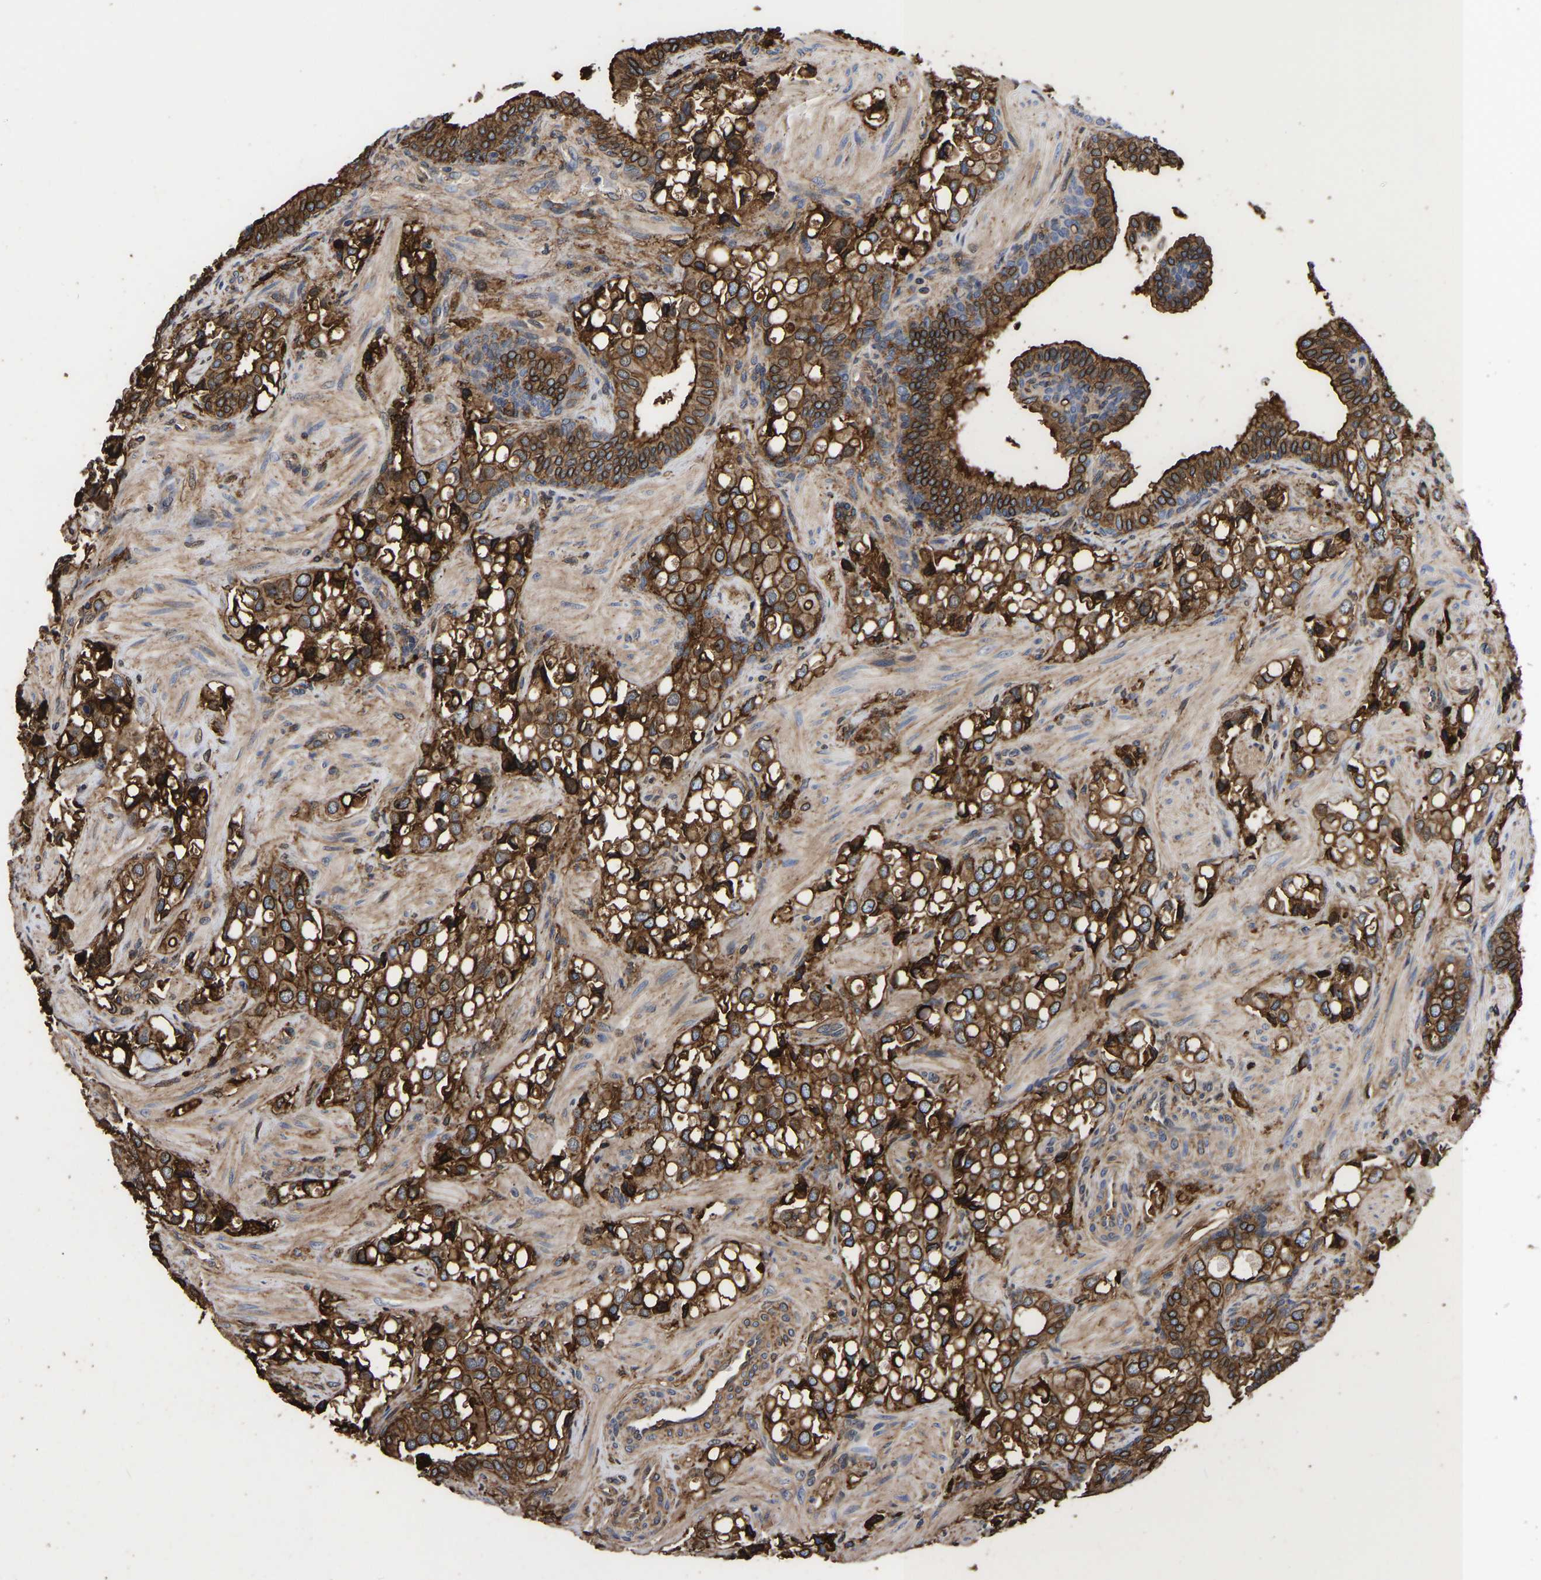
{"staining": {"intensity": "strong", "quantity": ">75%", "location": "cytoplasmic/membranous,nuclear"}, "tissue": "prostate cancer", "cell_type": "Tumor cells", "image_type": "cancer", "snomed": [{"axis": "morphology", "description": "Adenocarcinoma, High grade"}, {"axis": "topography", "description": "Prostate"}], "caption": "Human adenocarcinoma (high-grade) (prostate) stained for a protein (brown) shows strong cytoplasmic/membranous and nuclear positive staining in approximately >75% of tumor cells.", "gene": "LIF", "patient": {"sex": "male", "age": 52}}